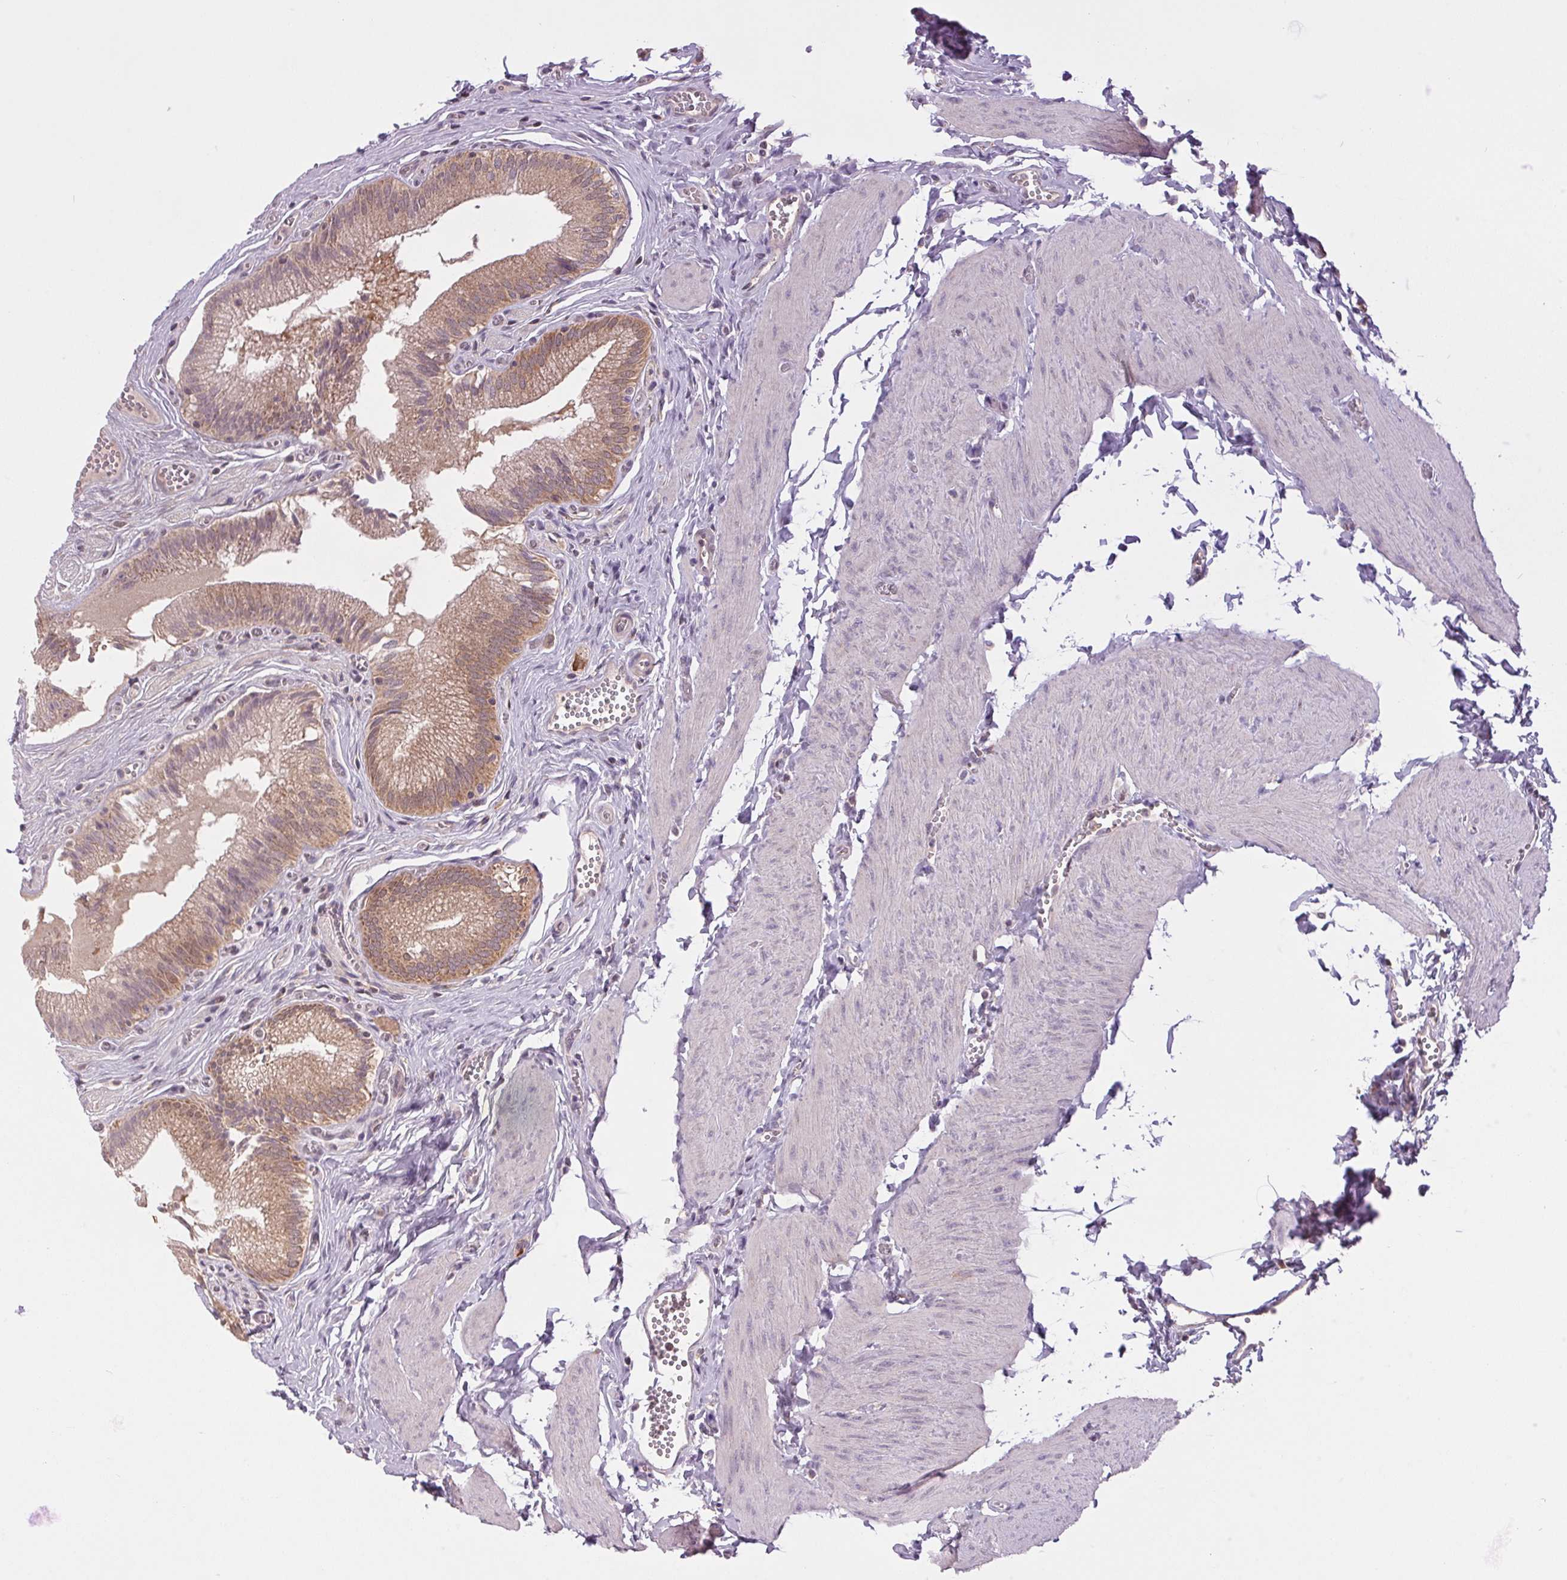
{"staining": {"intensity": "moderate", "quantity": ">75%", "location": "cytoplasmic/membranous"}, "tissue": "gallbladder", "cell_type": "Glandular cells", "image_type": "normal", "snomed": [{"axis": "morphology", "description": "Normal tissue, NOS"}, {"axis": "topography", "description": "Gallbladder"}, {"axis": "topography", "description": "Peripheral nerve tissue"}], "caption": "Moderate cytoplasmic/membranous staining is present in approximately >75% of glandular cells in normal gallbladder.", "gene": "MAP3K5", "patient": {"sex": "male", "age": 17}}